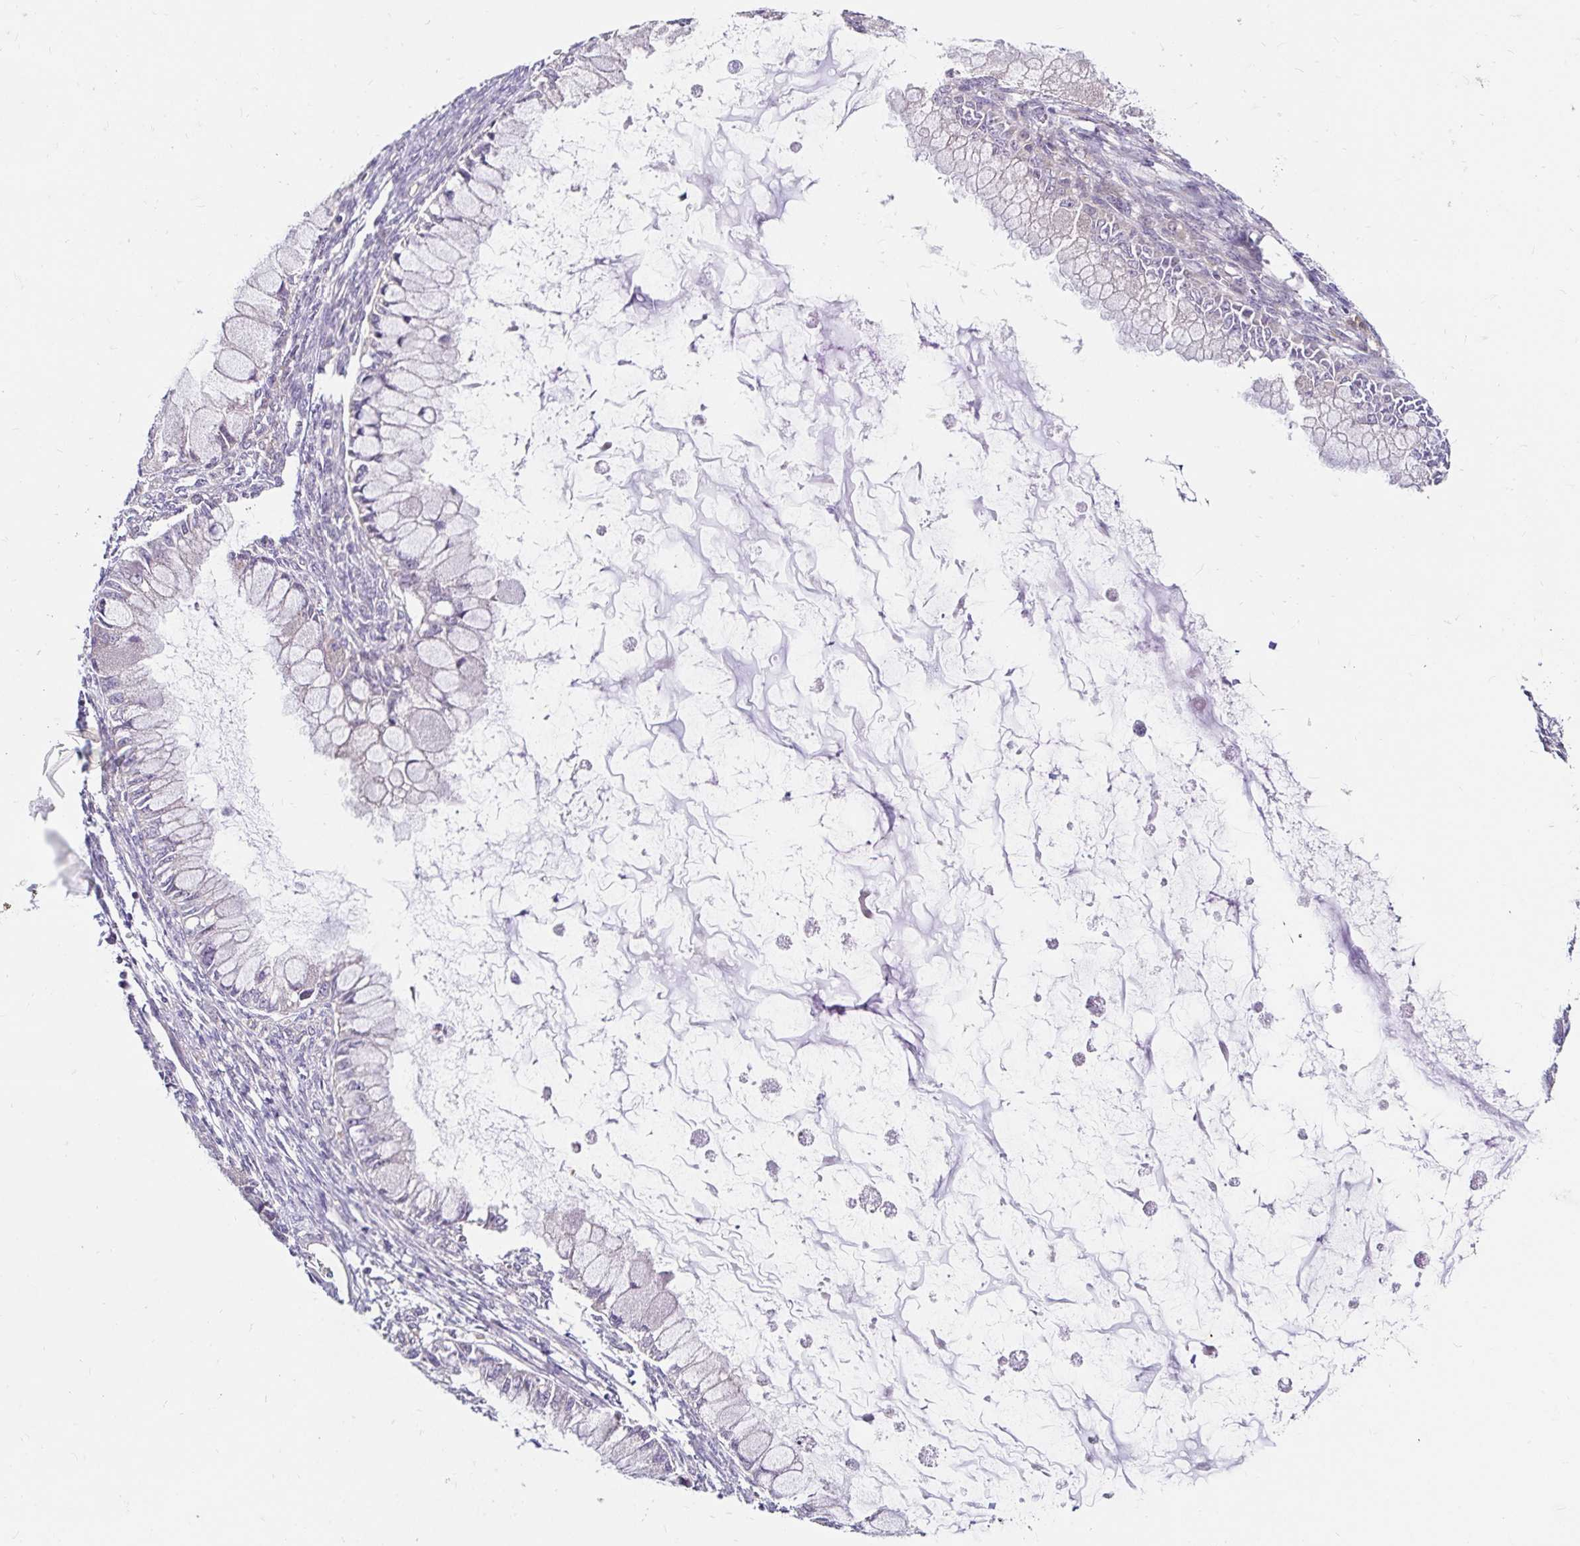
{"staining": {"intensity": "negative", "quantity": "none", "location": "none"}, "tissue": "ovarian cancer", "cell_type": "Tumor cells", "image_type": "cancer", "snomed": [{"axis": "morphology", "description": "Cystadenocarcinoma, mucinous, NOS"}, {"axis": "topography", "description": "Ovary"}], "caption": "Immunohistochemistry image of neoplastic tissue: human ovarian mucinous cystadenocarcinoma stained with DAB (3,3'-diaminobenzidine) exhibits no significant protein positivity in tumor cells. (Brightfield microscopy of DAB (3,3'-diaminobenzidine) immunohistochemistry (IHC) at high magnification).", "gene": "GUCY1A1", "patient": {"sex": "female", "age": 34}}